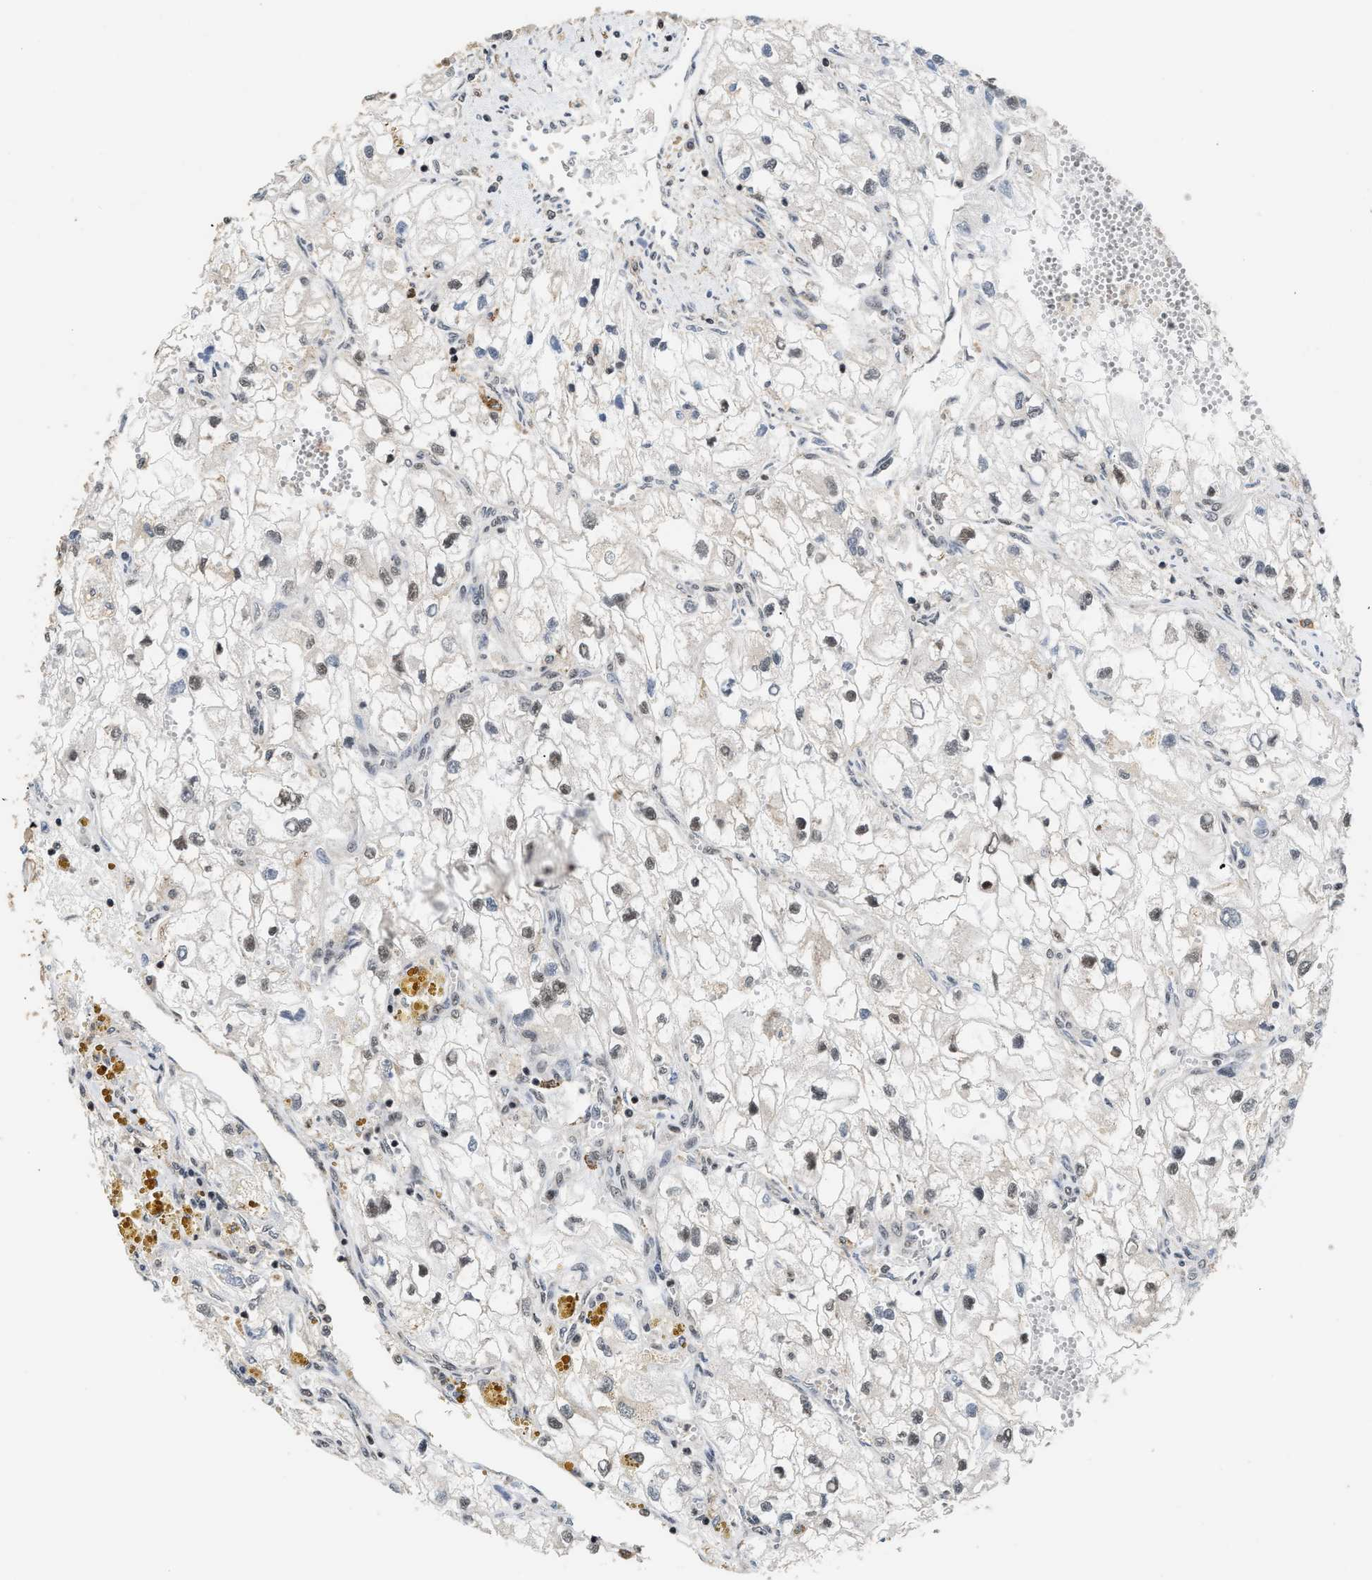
{"staining": {"intensity": "weak", "quantity": "25%-75%", "location": "nuclear"}, "tissue": "renal cancer", "cell_type": "Tumor cells", "image_type": "cancer", "snomed": [{"axis": "morphology", "description": "Adenocarcinoma, NOS"}, {"axis": "topography", "description": "Kidney"}], "caption": "Tumor cells show weak nuclear positivity in approximately 25%-75% of cells in adenocarcinoma (renal).", "gene": "RAD21", "patient": {"sex": "female", "age": 70}}